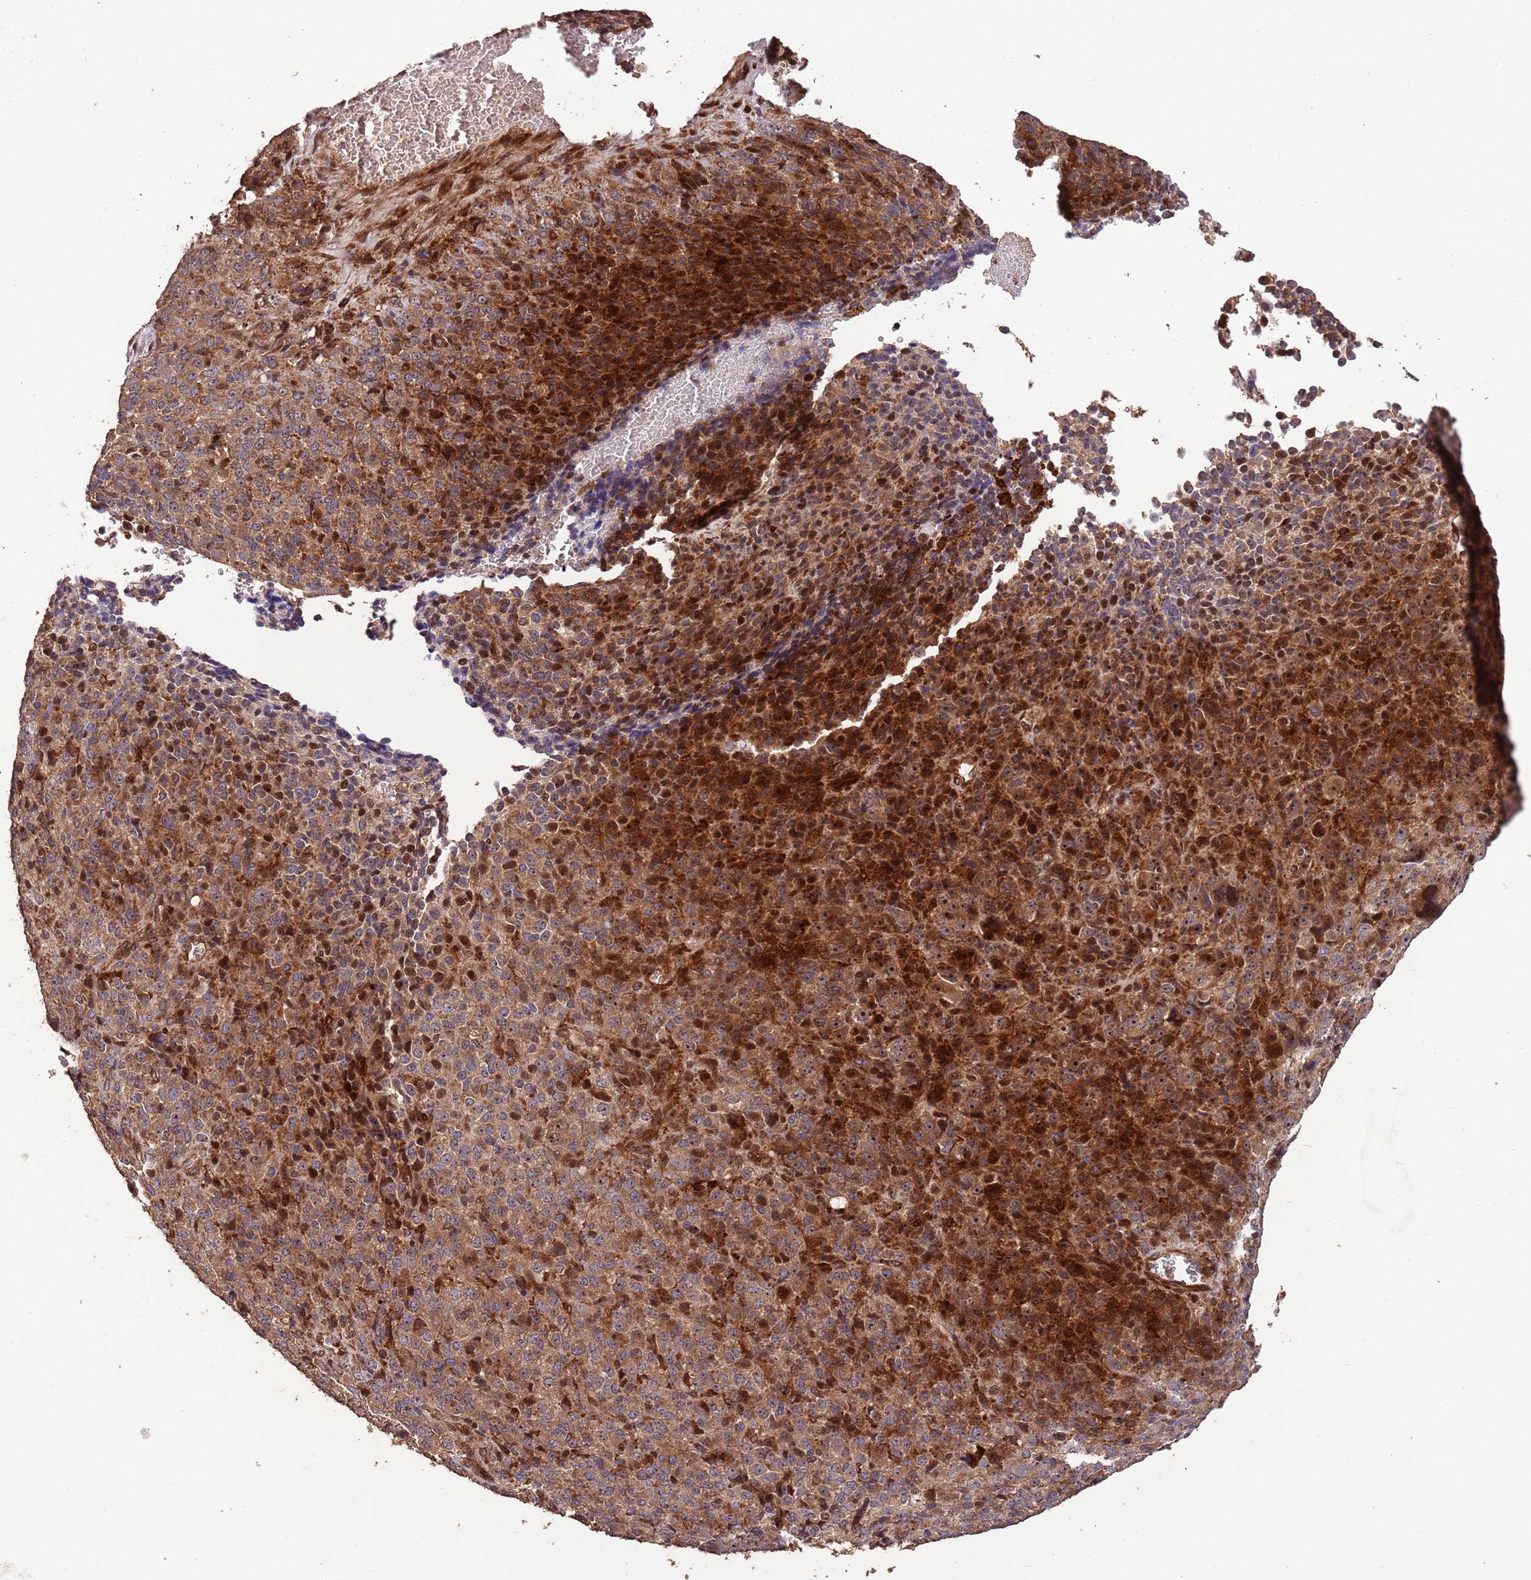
{"staining": {"intensity": "moderate", "quantity": "25%-75%", "location": "cytoplasmic/membranous,nuclear"}, "tissue": "melanoma", "cell_type": "Tumor cells", "image_type": "cancer", "snomed": [{"axis": "morphology", "description": "Malignant melanoma, Metastatic site"}, {"axis": "topography", "description": "Brain"}], "caption": "A photomicrograph of human melanoma stained for a protein displays moderate cytoplasmic/membranous and nuclear brown staining in tumor cells.", "gene": "ZNF428", "patient": {"sex": "female", "age": 56}}